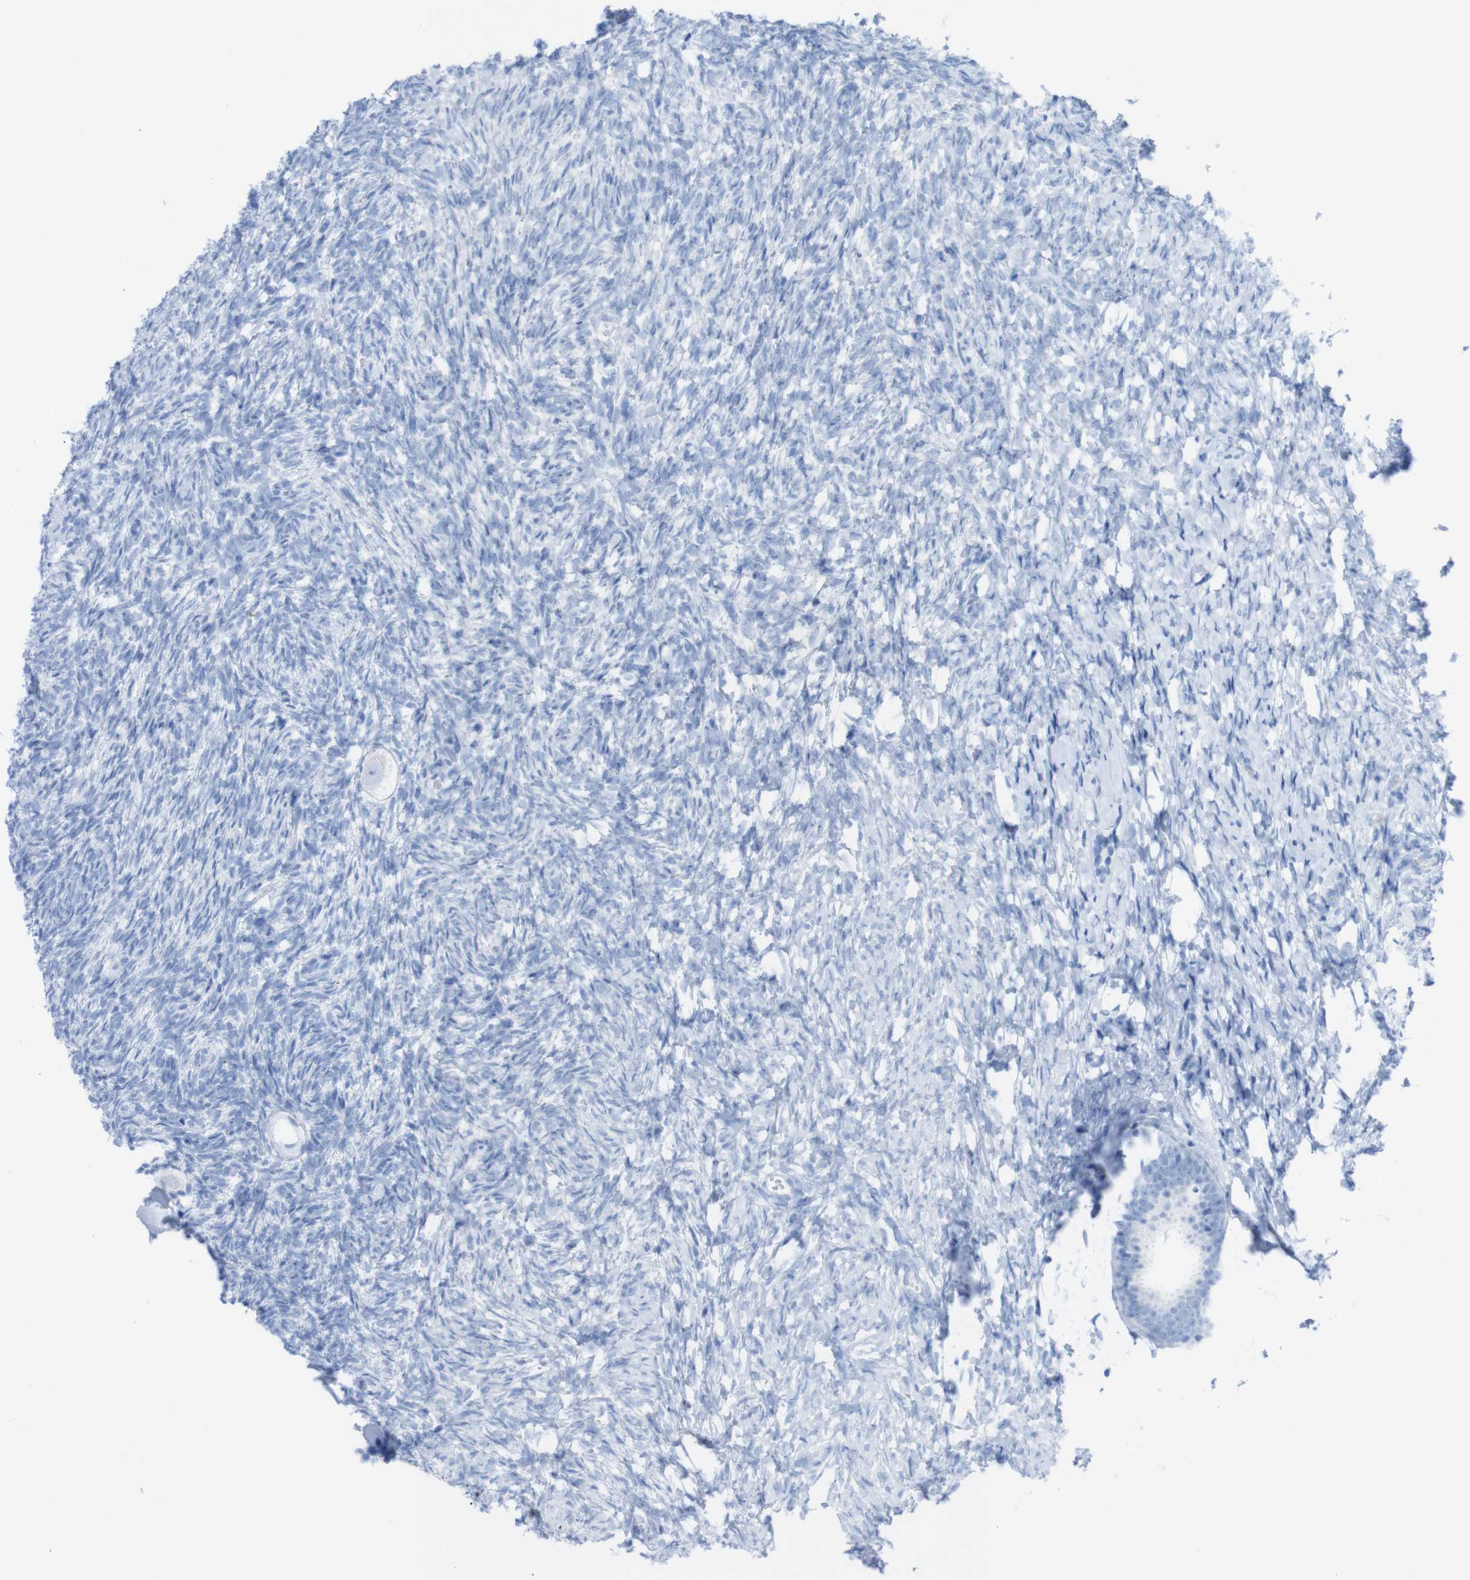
{"staining": {"intensity": "negative", "quantity": "none", "location": "none"}, "tissue": "ovary", "cell_type": "Follicle cells", "image_type": "normal", "snomed": [{"axis": "morphology", "description": "Normal tissue, NOS"}, {"axis": "topography", "description": "Ovary"}], "caption": "High power microscopy photomicrograph of an immunohistochemistry (IHC) micrograph of unremarkable ovary, revealing no significant expression in follicle cells.", "gene": "MYH7", "patient": {"sex": "female", "age": 35}}